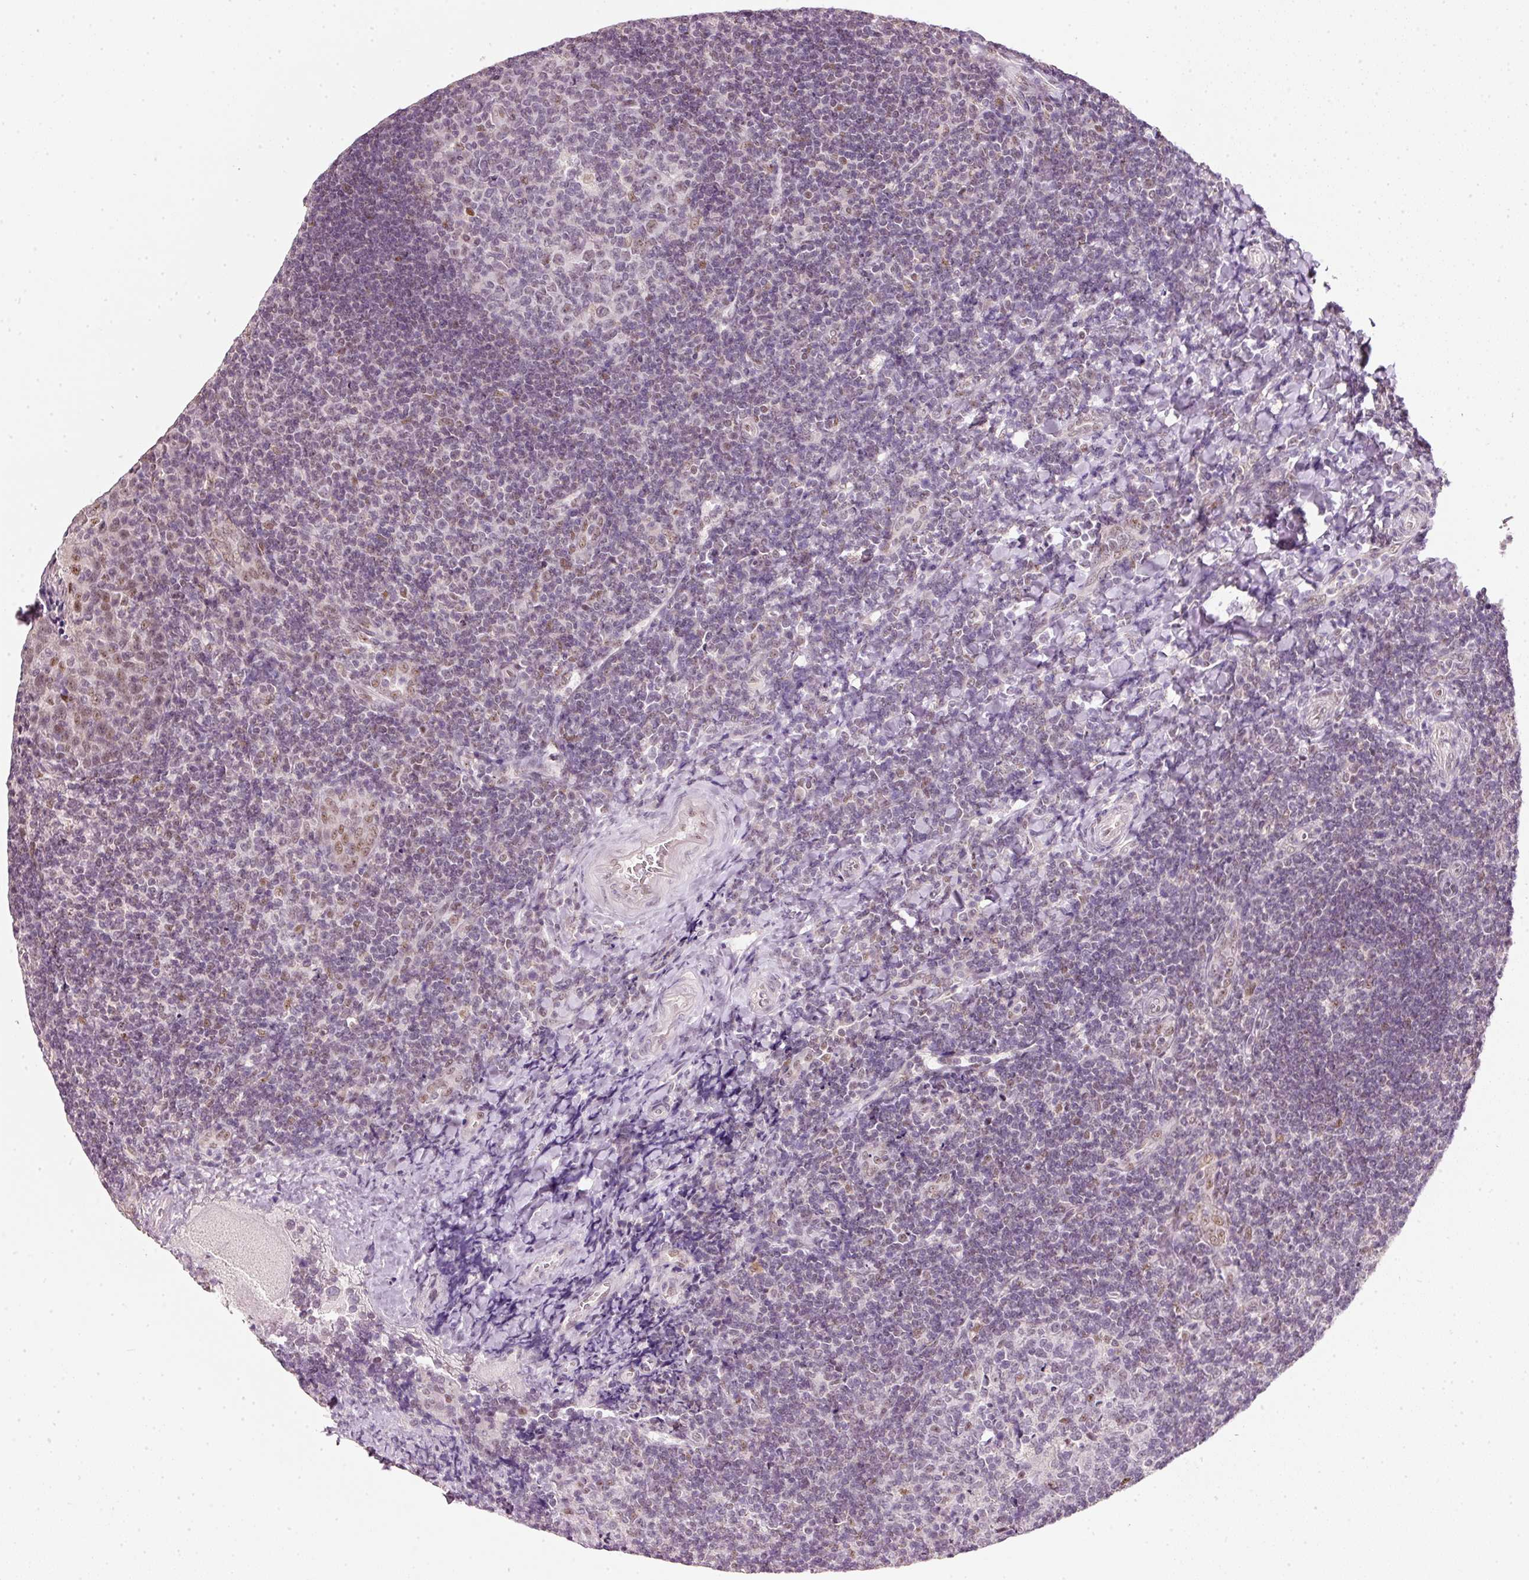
{"staining": {"intensity": "strong", "quantity": "<25%", "location": "nuclear"}, "tissue": "tonsil", "cell_type": "Germinal center cells", "image_type": "normal", "snomed": [{"axis": "morphology", "description": "Normal tissue, NOS"}, {"axis": "topography", "description": "Tonsil"}], "caption": "Immunohistochemistry histopathology image of normal human tonsil stained for a protein (brown), which exhibits medium levels of strong nuclear staining in about <25% of germinal center cells.", "gene": "FSTL3", "patient": {"sex": "male", "age": 17}}